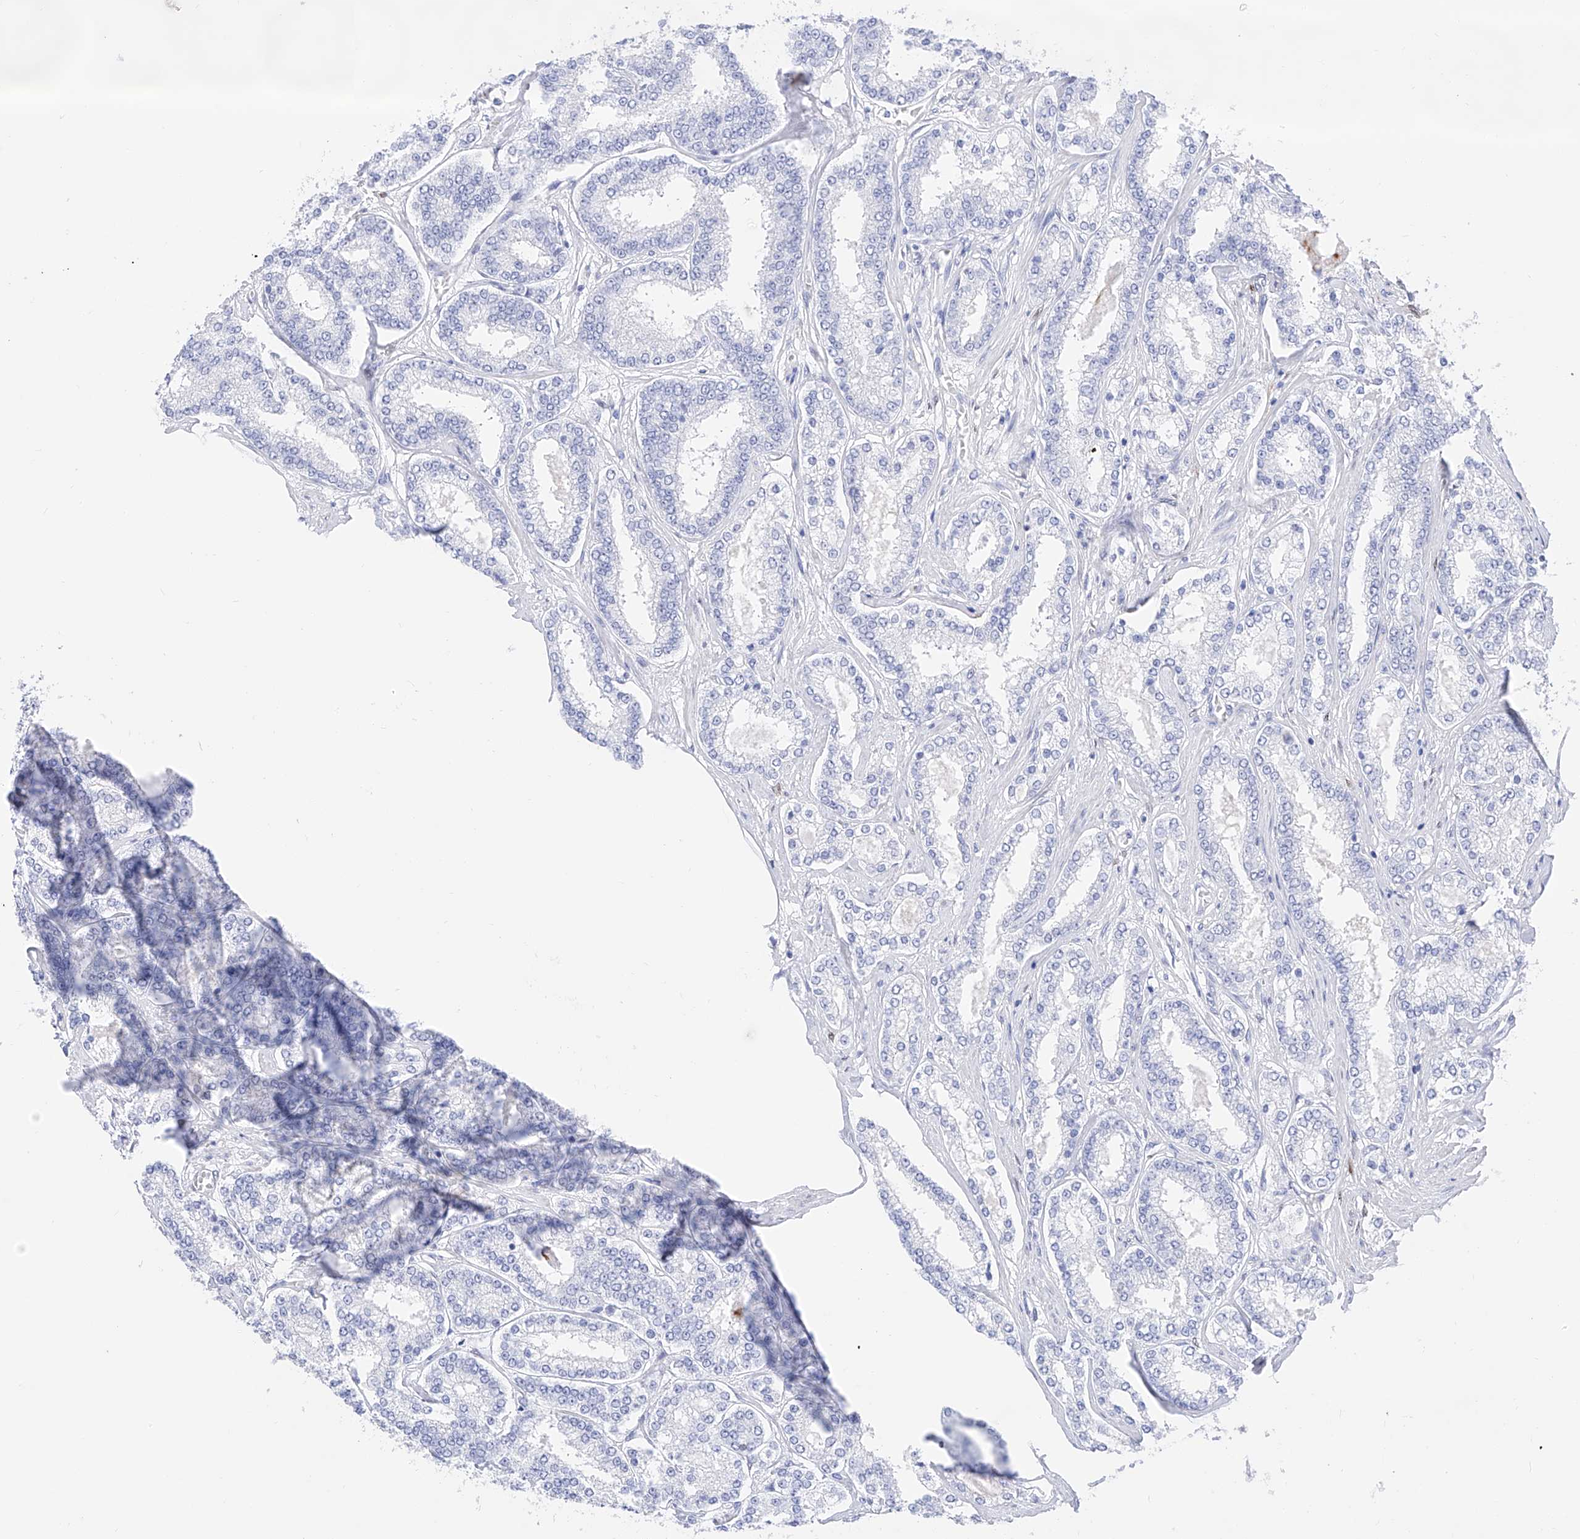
{"staining": {"intensity": "negative", "quantity": "none", "location": "none"}, "tissue": "prostate cancer", "cell_type": "Tumor cells", "image_type": "cancer", "snomed": [{"axis": "morphology", "description": "Normal tissue, NOS"}, {"axis": "morphology", "description": "Adenocarcinoma, High grade"}, {"axis": "topography", "description": "Prostate"}], "caption": "Protein analysis of high-grade adenocarcinoma (prostate) exhibits no significant staining in tumor cells. (Immunohistochemistry (ihc), brightfield microscopy, high magnification).", "gene": "TRPC7", "patient": {"sex": "male", "age": 83}}